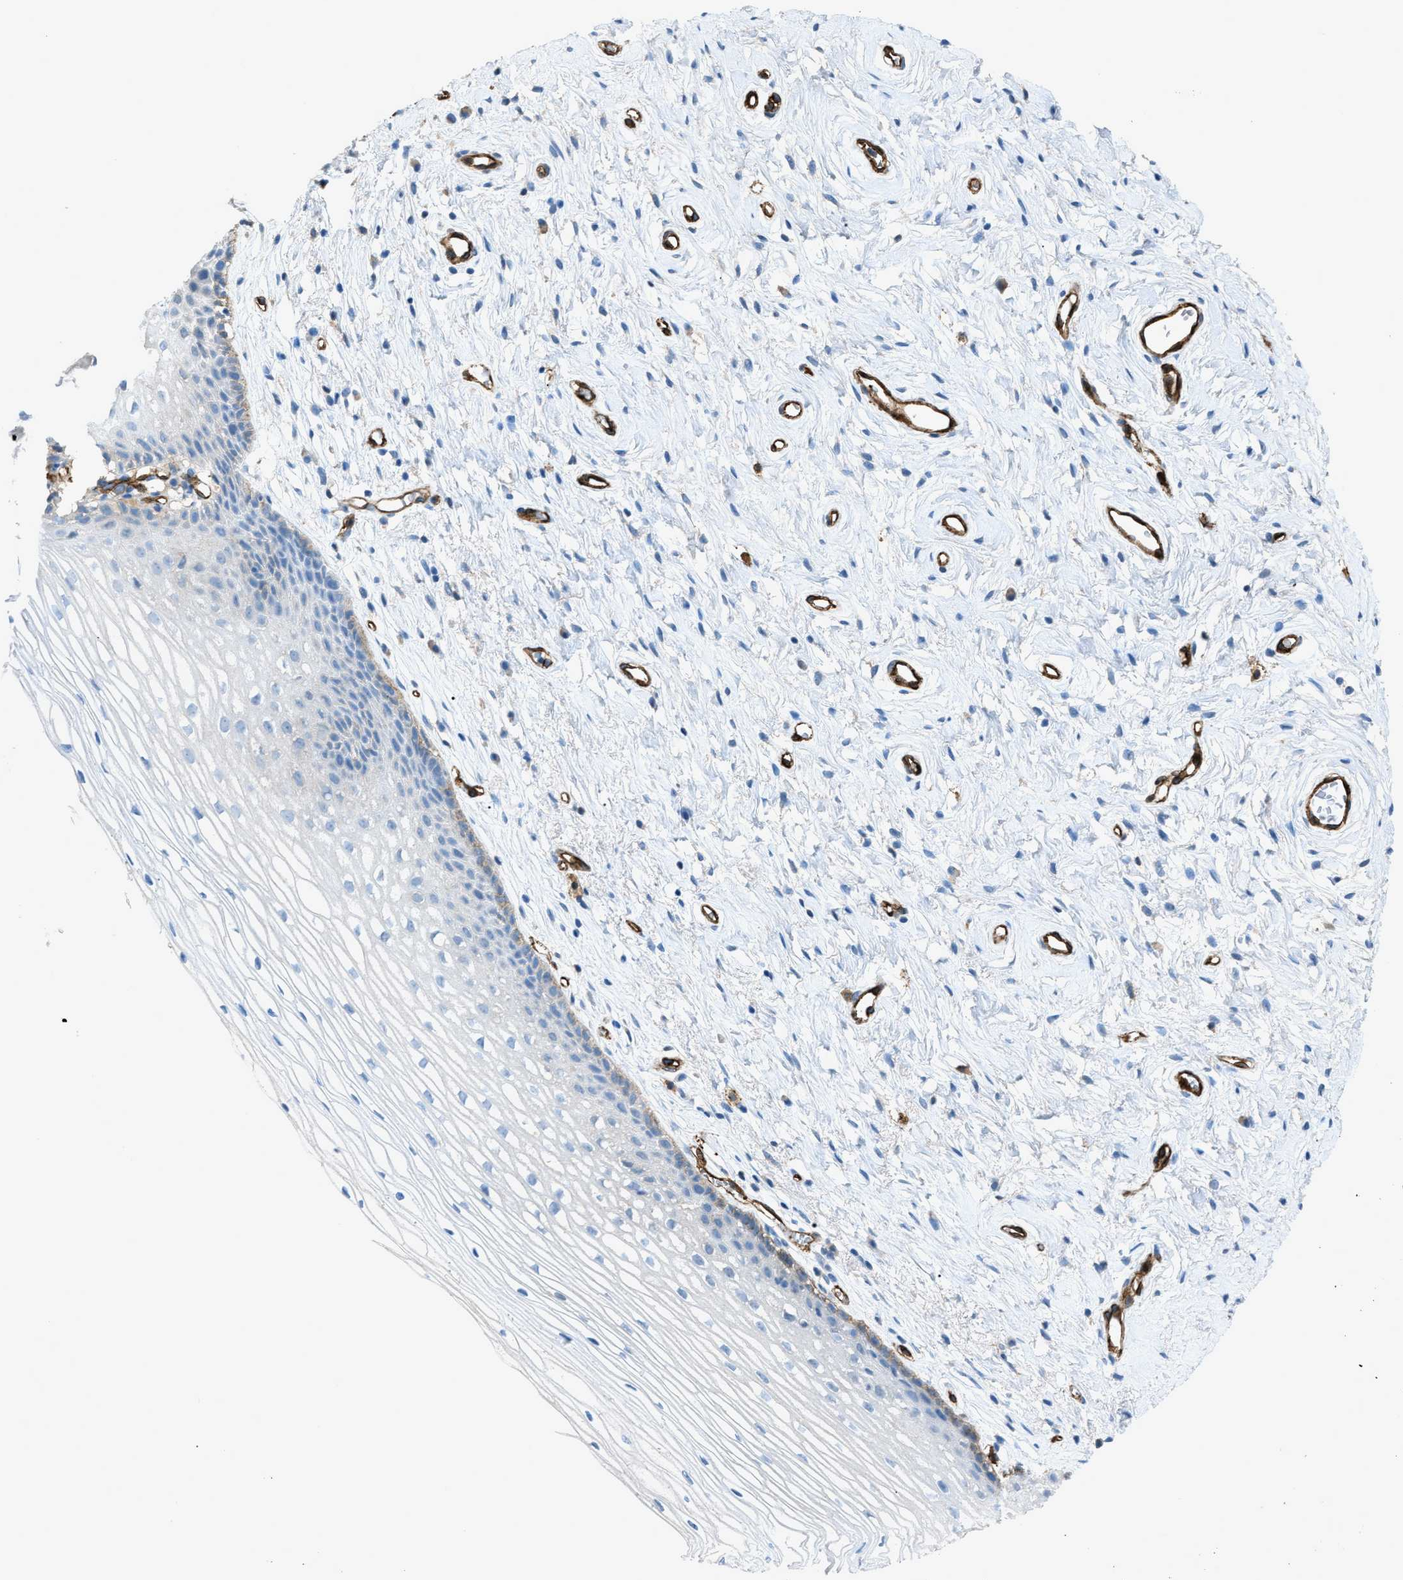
{"staining": {"intensity": "negative", "quantity": "none", "location": "none"}, "tissue": "cervix", "cell_type": "Glandular cells", "image_type": "normal", "snomed": [{"axis": "morphology", "description": "Normal tissue, NOS"}, {"axis": "topography", "description": "Cervix"}], "caption": "The histopathology image exhibits no significant positivity in glandular cells of cervix. (Immunohistochemistry, brightfield microscopy, high magnification).", "gene": "SLC22A15", "patient": {"sex": "female", "age": 77}}